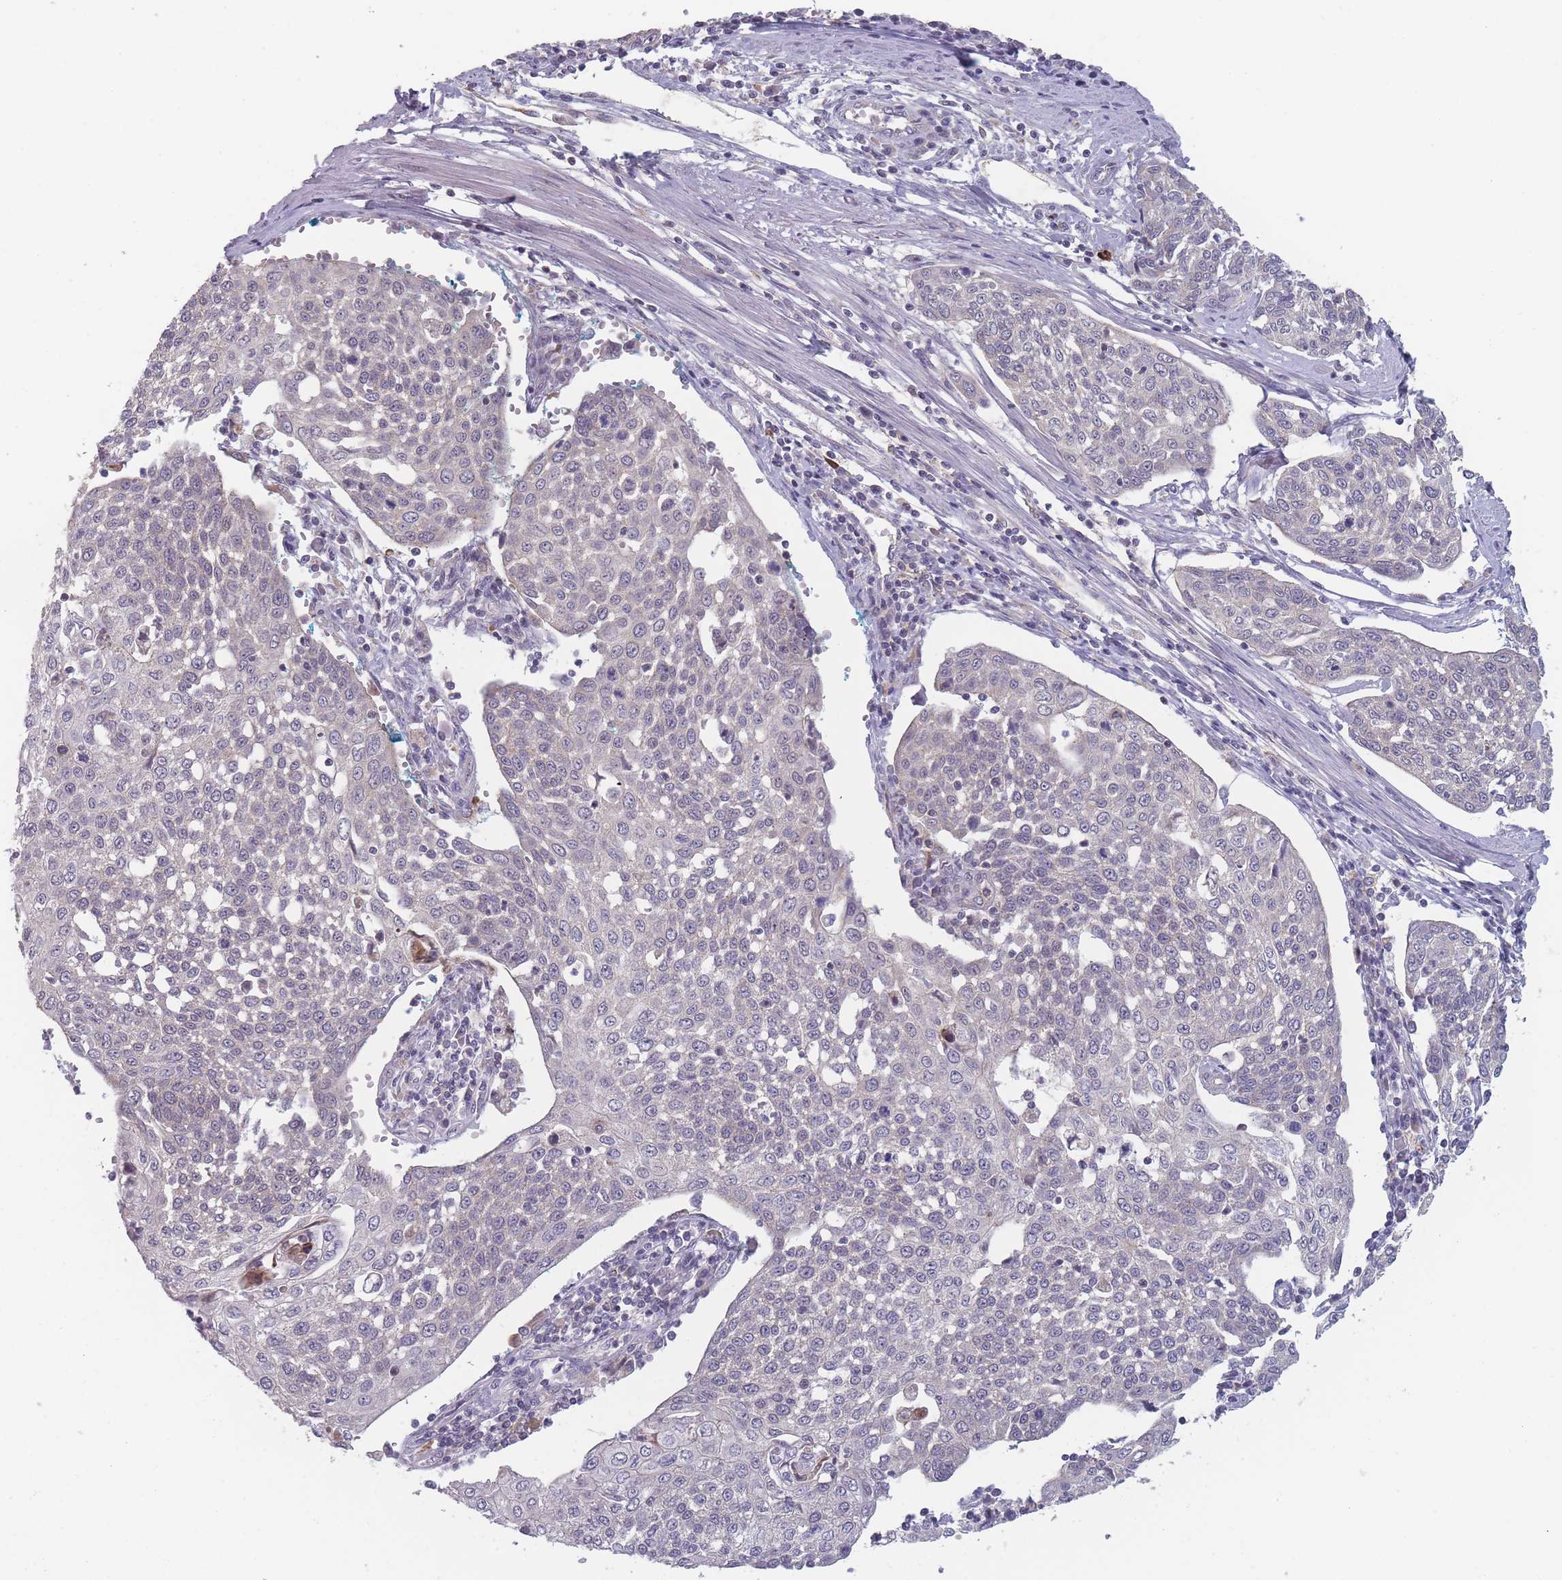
{"staining": {"intensity": "negative", "quantity": "none", "location": "none"}, "tissue": "cervical cancer", "cell_type": "Tumor cells", "image_type": "cancer", "snomed": [{"axis": "morphology", "description": "Squamous cell carcinoma, NOS"}, {"axis": "topography", "description": "Cervix"}], "caption": "IHC of human cervical squamous cell carcinoma exhibits no expression in tumor cells. Brightfield microscopy of immunohistochemistry stained with DAB (3,3'-diaminobenzidine) (brown) and hematoxylin (blue), captured at high magnification.", "gene": "TMEM232", "patient": {"sex": "female", "age": 34}}